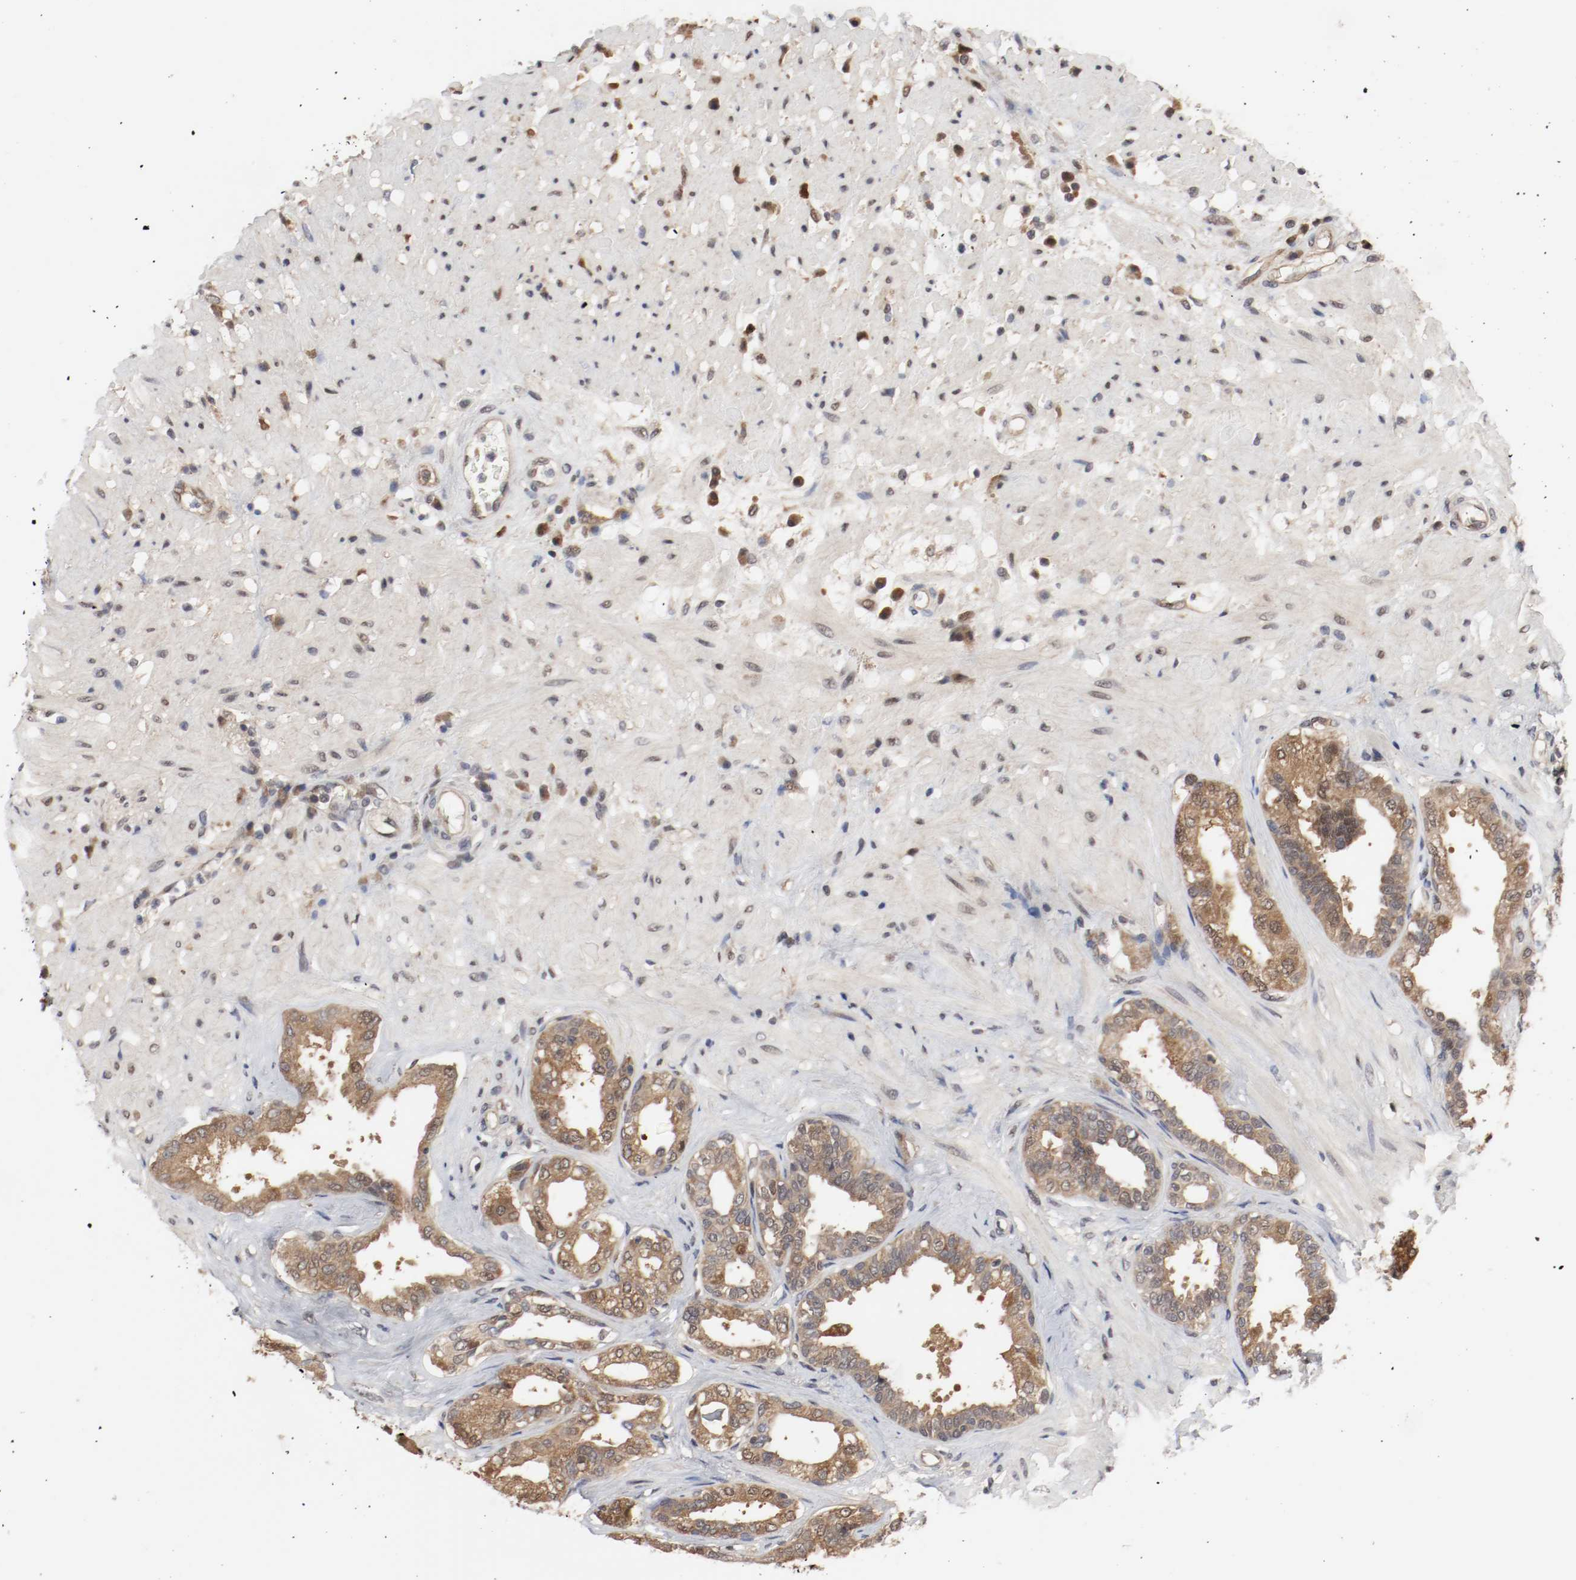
{"staining": {"intensity": "moderate", "quantity": ">75%", "location": "cytoplasmic/membranous,nuclear"}, "tissue": "seminal vesicle", "cell_type": "Glandular cells", "image_type": "normal", "snomed": [{"axis": "morphology", "description": "Normal tissue, NOS"}, {"axis": "topography", "description": "Seminal veicle"}], "caption": "Immunohistochemical staining of unremarkable human seminal vesicle demonstrates >75% levels of moderate cytoplasmic/membranous,nuclear protein expression in approximately >75% of glandular cells.", "gene": "AFG3L2", "patient": {"sex": "male", "age": 61}}